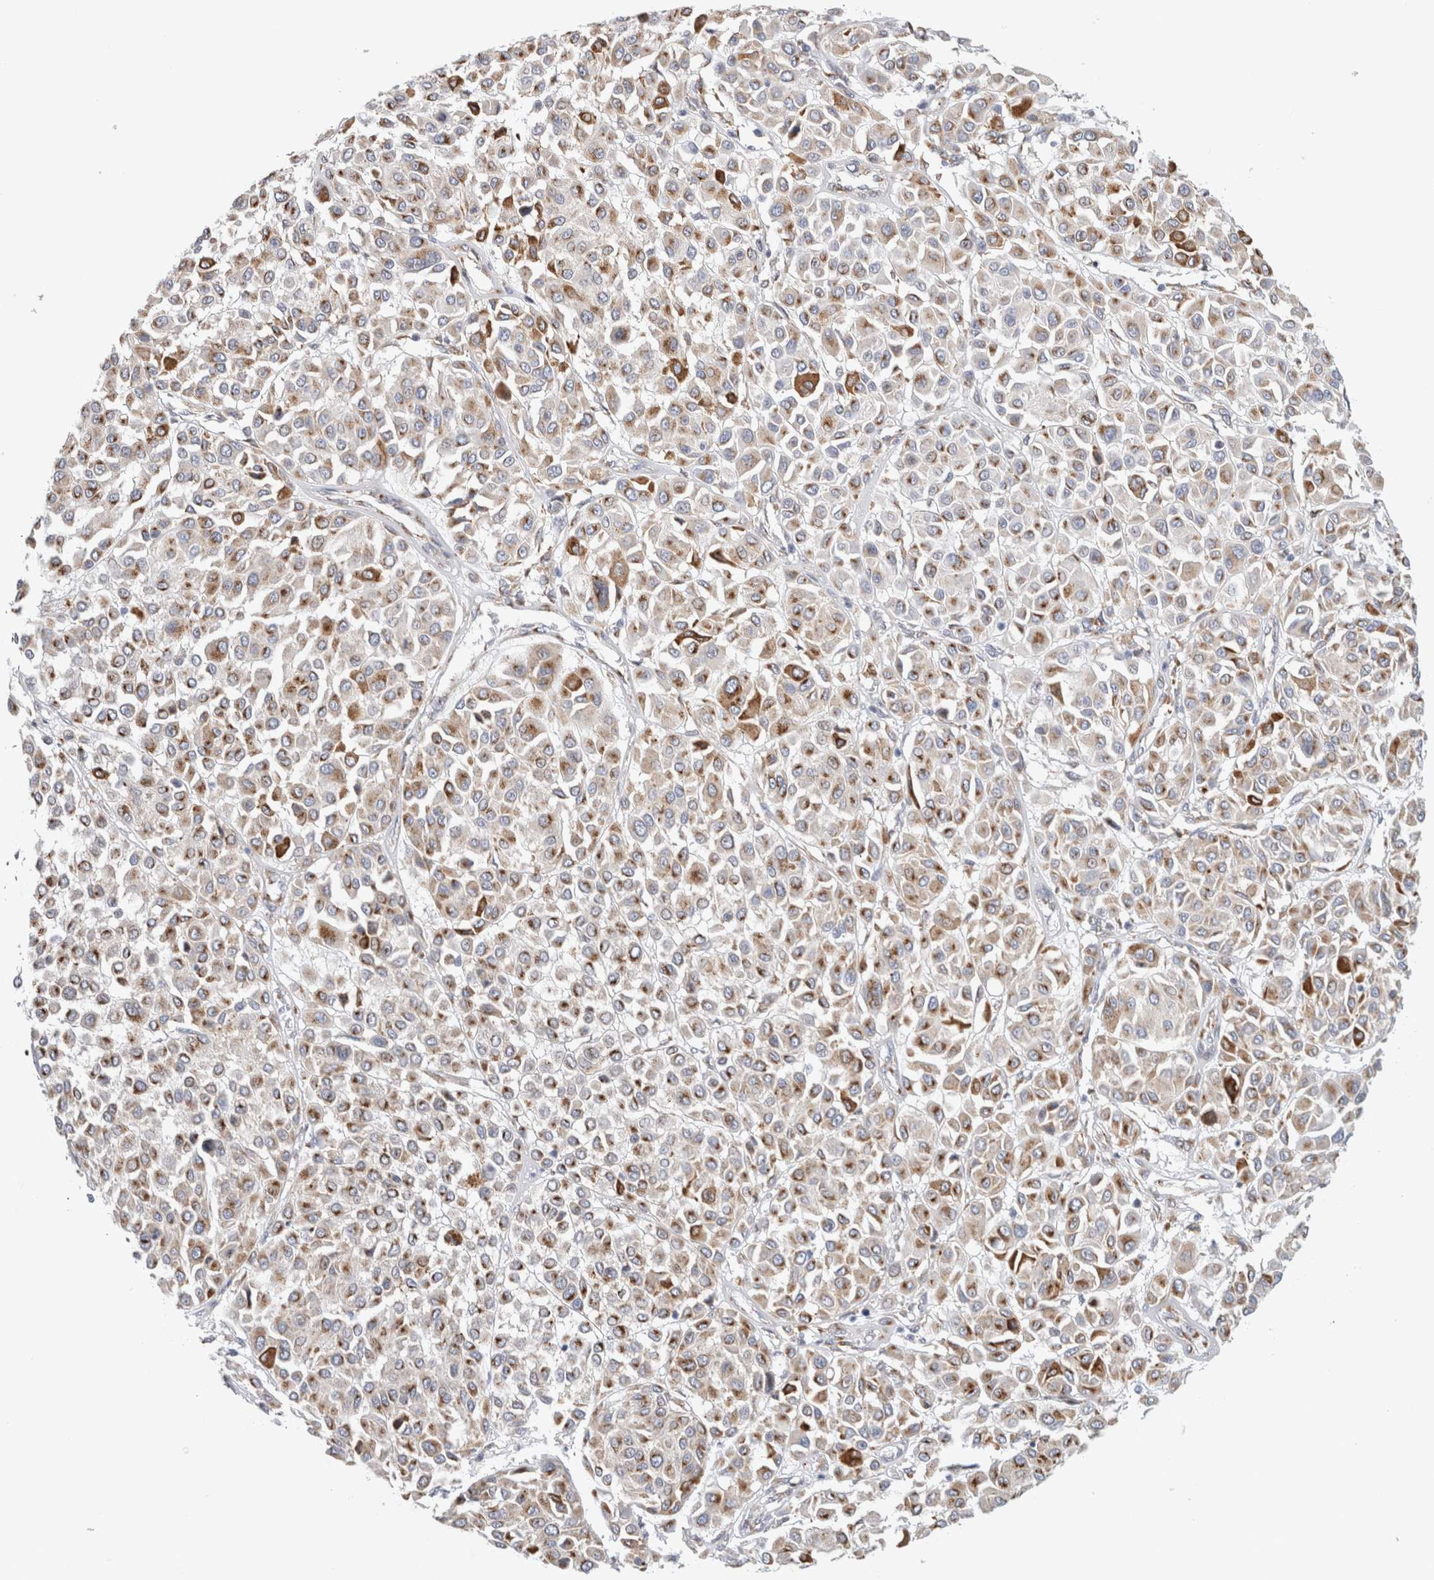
{"staining": {"intensity": "moderate", "quantity": ">75%", "location": "cytoplasmic/membranous"}, "tissue": "melanoma", "cell_type": "Tumor cells", "image_type": "cancer", "snomed": [{"axis": "morphology", "description": "Malignant melanoma, Metastatic site"}, {"axis": "topography", "description": "Soft tissue"}], "caption": "An immunohistochemistry (IHC) histopathology image of tumor tissue is shown. Protein staining in brown shows moderate cytoplasmic/membranous positivity in malignant melanoma (metastatic site) within tumor cells.", "gene": "MCFD2", "patient": {"sex": "male", "age": 41}}